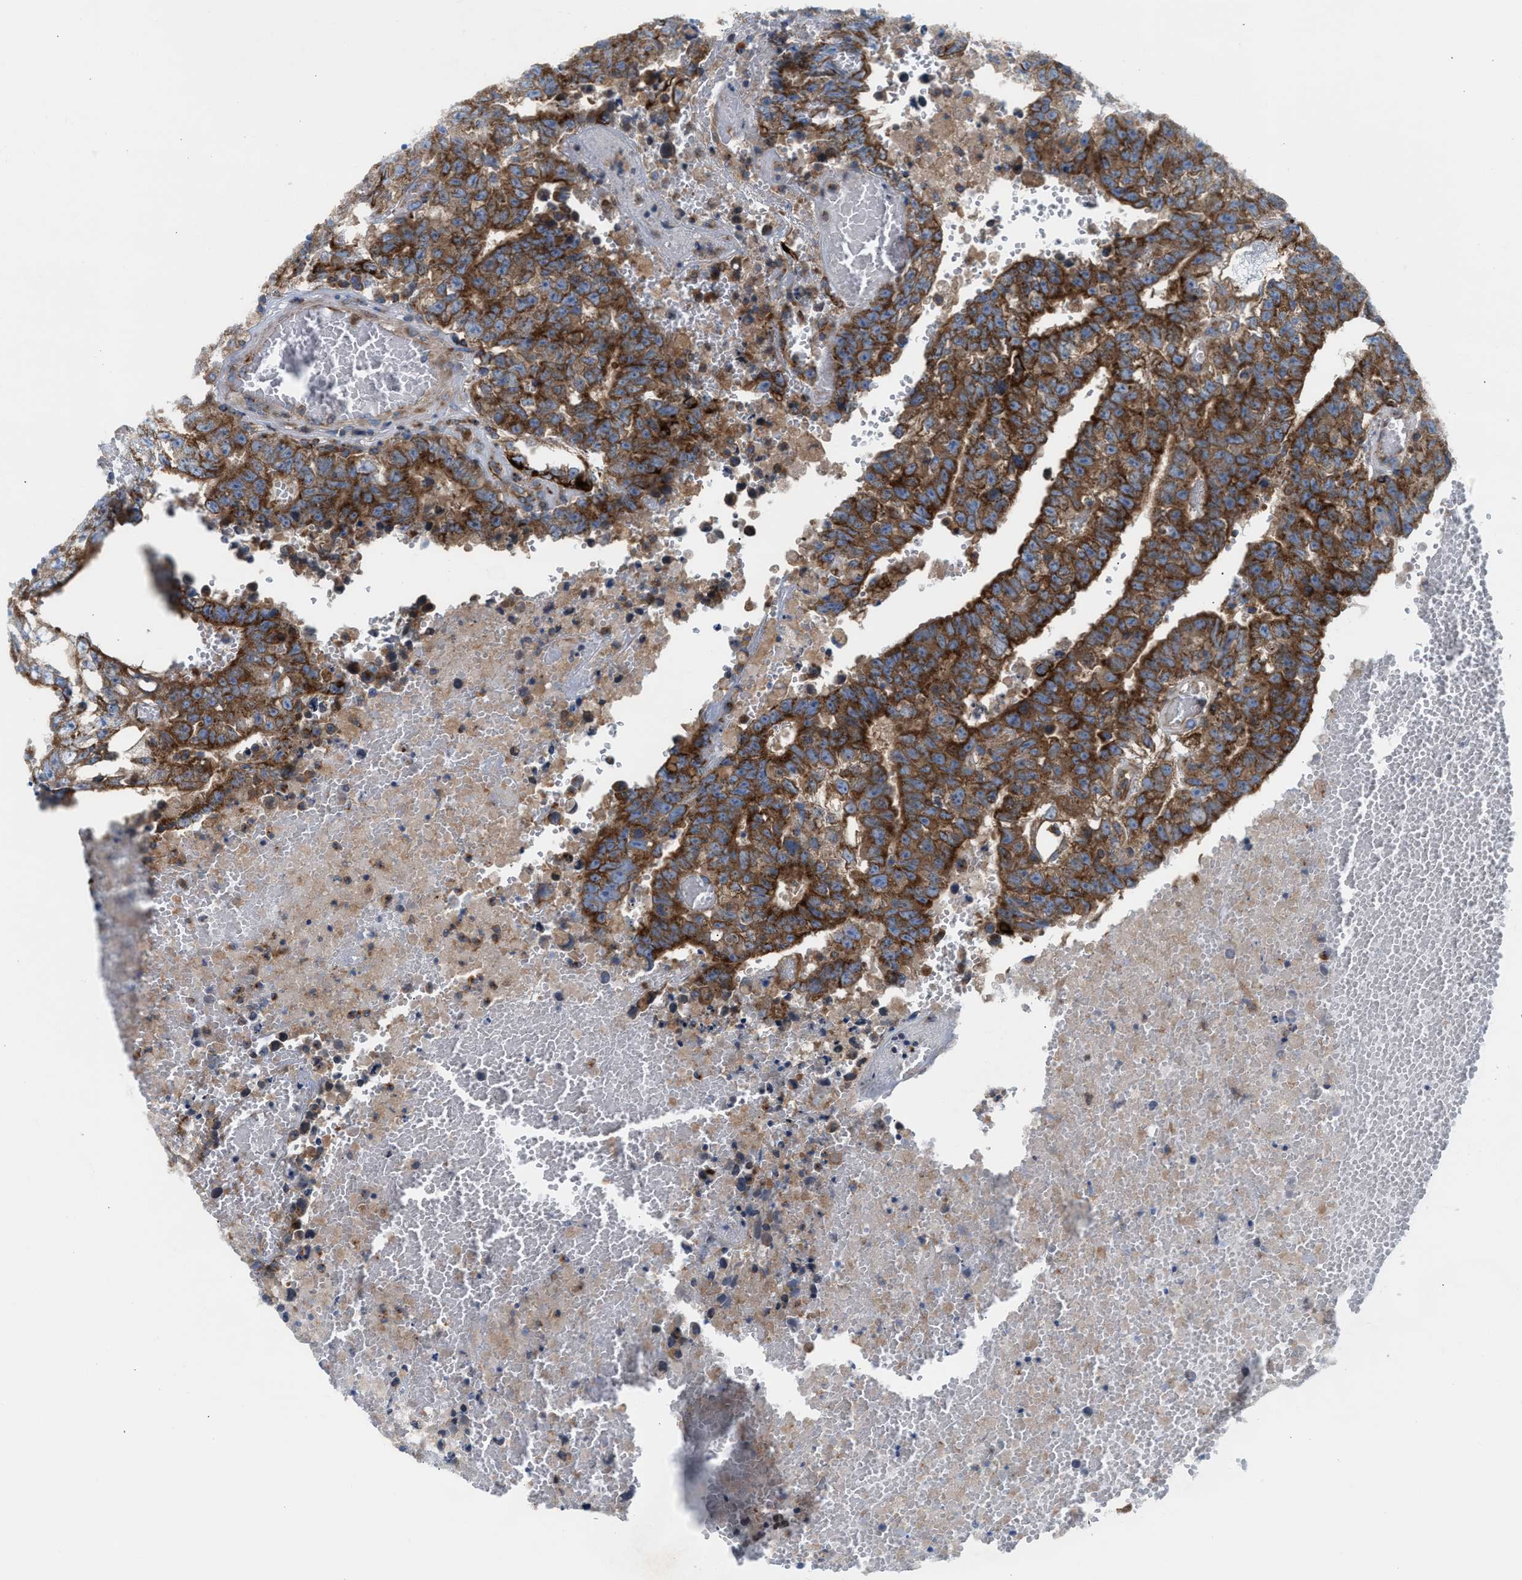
{"staining": {"intensity": "strong", "quantity": ">75%", "location": "cytoplasmic/membranous"}, "tissue": "testis cancer", "cell_type": "Tumor cells", "image_type": "cancer", "snomed": [{"axis": "morphology", "description": "Carcinoma, Embryonal, NOS"}, {"axis": "topography", "description": "Testis"}], "caption": "There is high levels of strong cytoplasmic/membranous expression in tumor cells of testis cancer (embryonal carcinoma), as demonstrated by immunohistochemical staining (brown color).", "gene": "TBC1D15", "patient": {"sex": "male", "age": 25}}